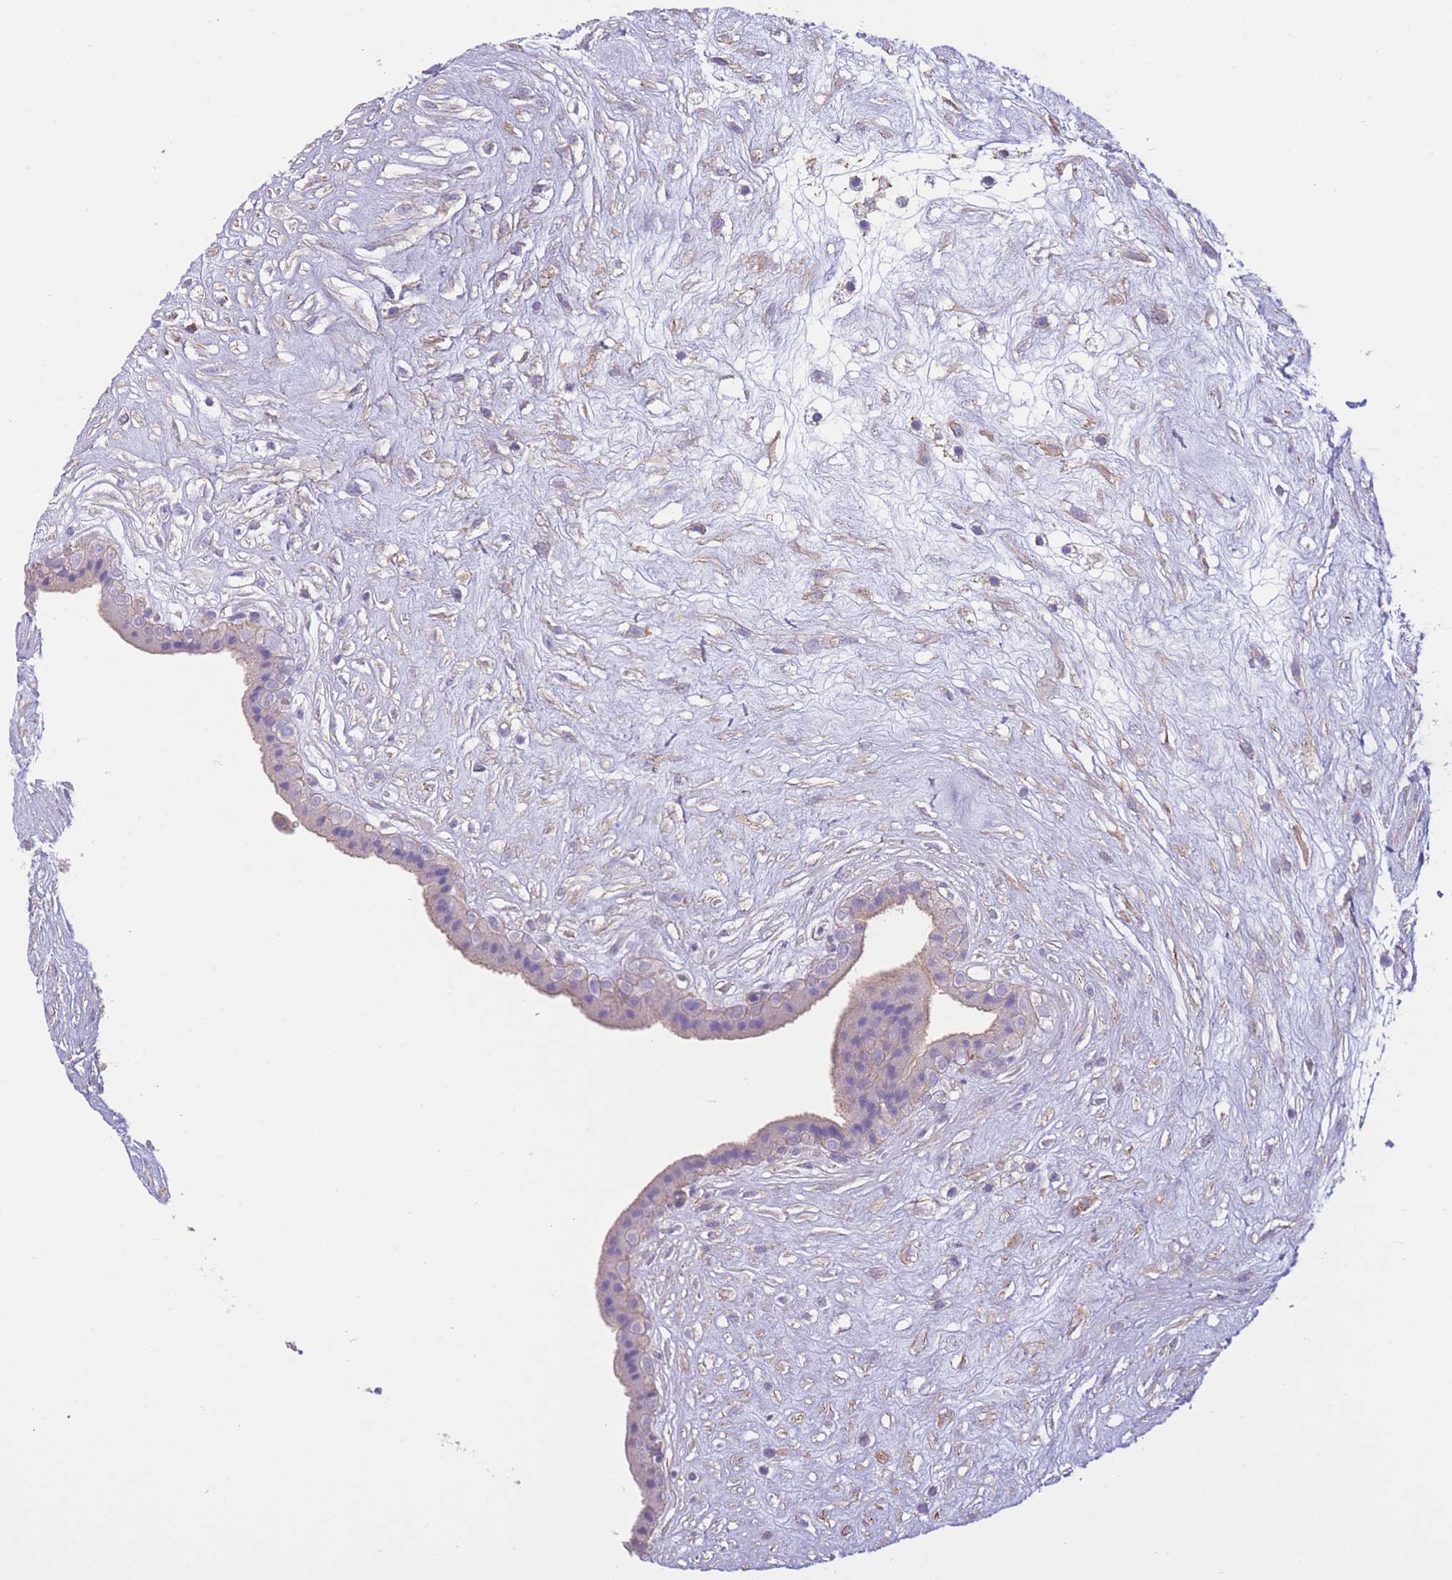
{"staining": {"intensity": "negative", "quantity": "none", "location": "none"}, "tissue": "placenta", "cell_type": "Trophoblastic cells", "image_type": "normal", "snomed": [{"axis": "morphology", "description": "Normal tissue, NOS"}, {"axis": "topography", "description": "Placenta"}], "caption": "This is an immunohistochemistry image of benign human placenta. There is no staining in trophoblastic cells.", "gene": "PDHA1", "patient": {"sex": "female", "age": 18}}